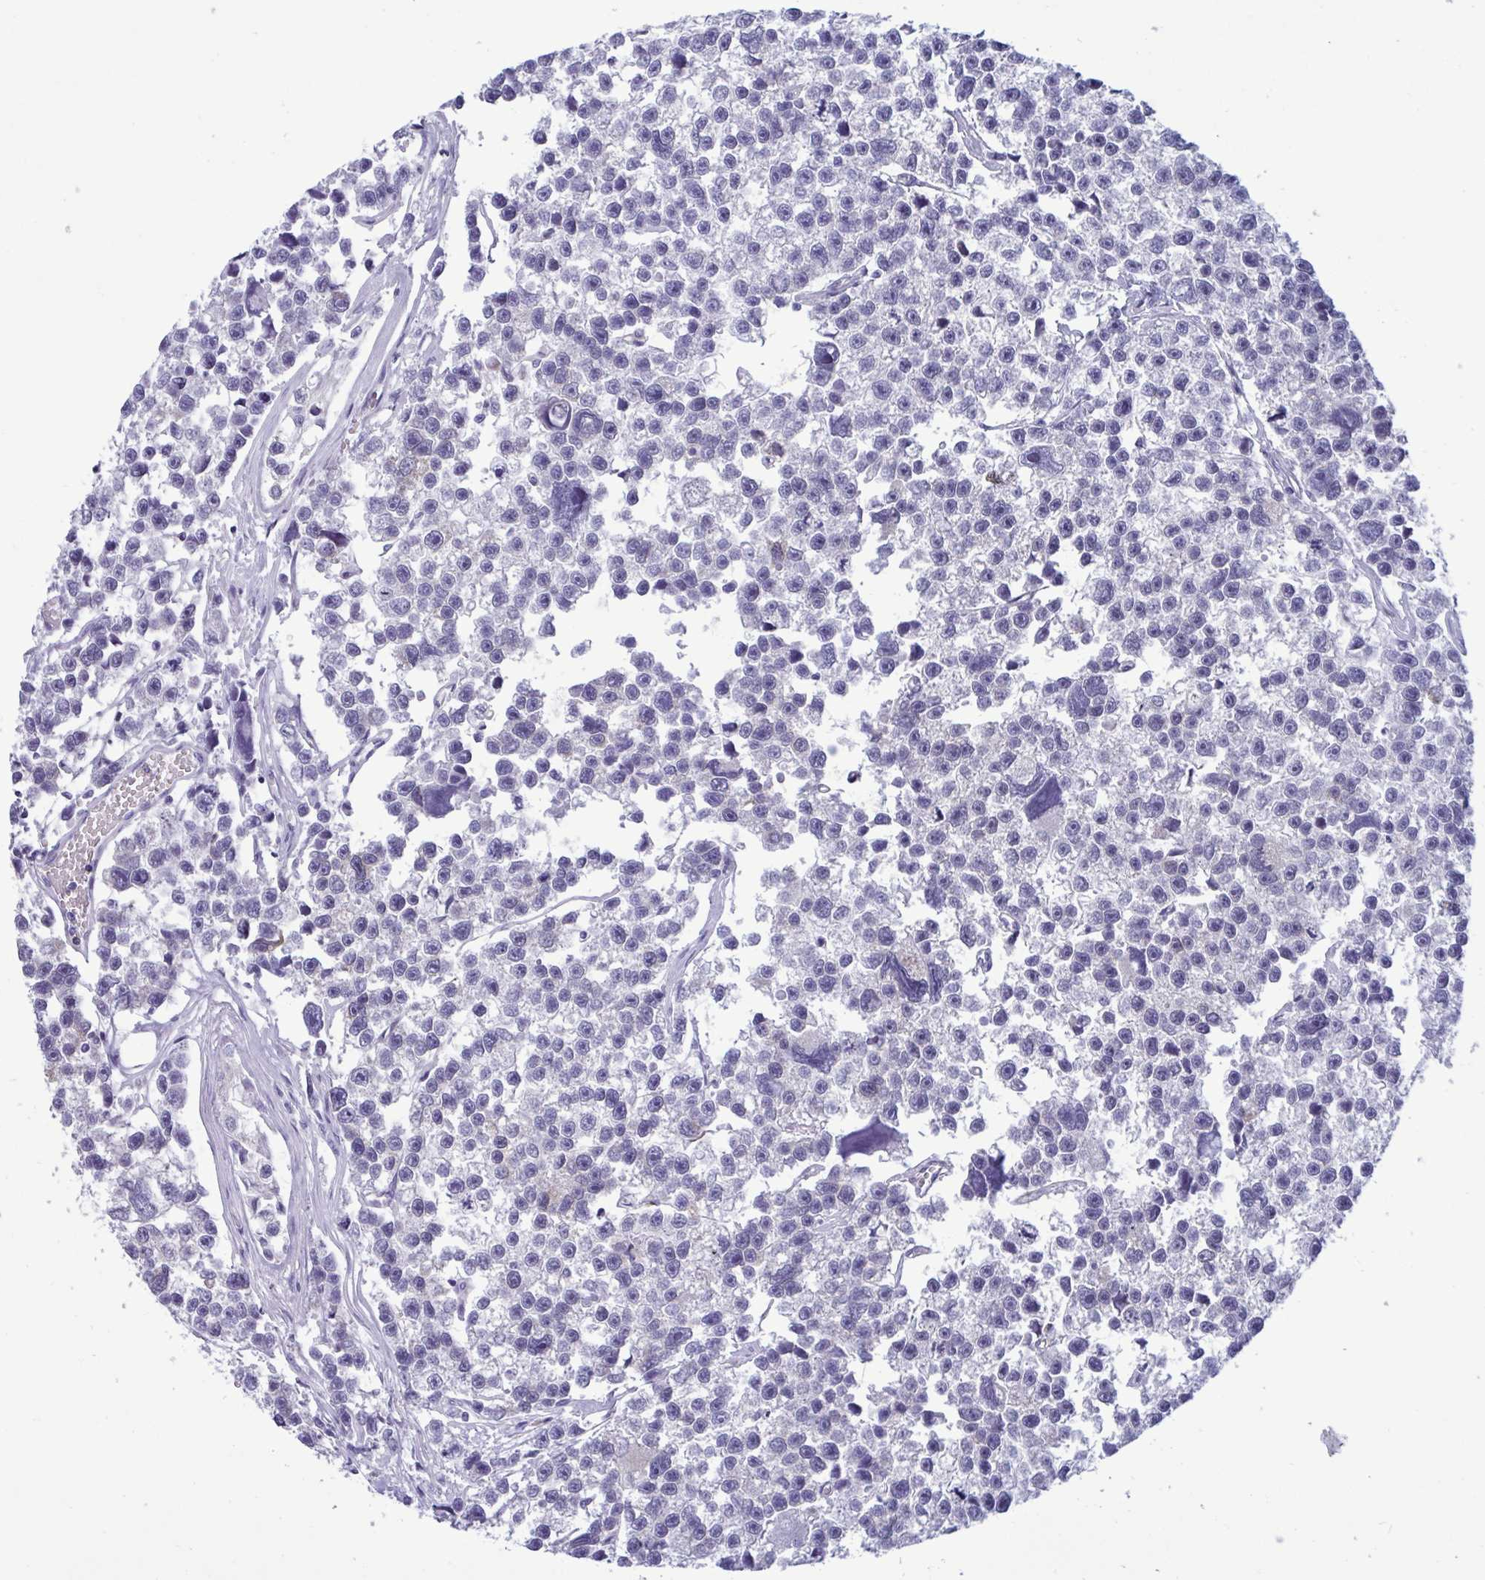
{"staining": {"intensity": "negative", "quantity": "none", "location": "none"}, "tissue": "testis cancer", "cell_type": "Tumor cells", "image_type": "cancer", "snomed": [{"axis": "morphology", "description": "Seminoma, NOS"}, {"axis": "topography", "description": "Testis"}], "caption": "The histopathology image demonstrates no staining of tumor cells in testis cancer (seminoma).", "gene": "SREBF1", "patient": {"sex": "male", "age": 26}}